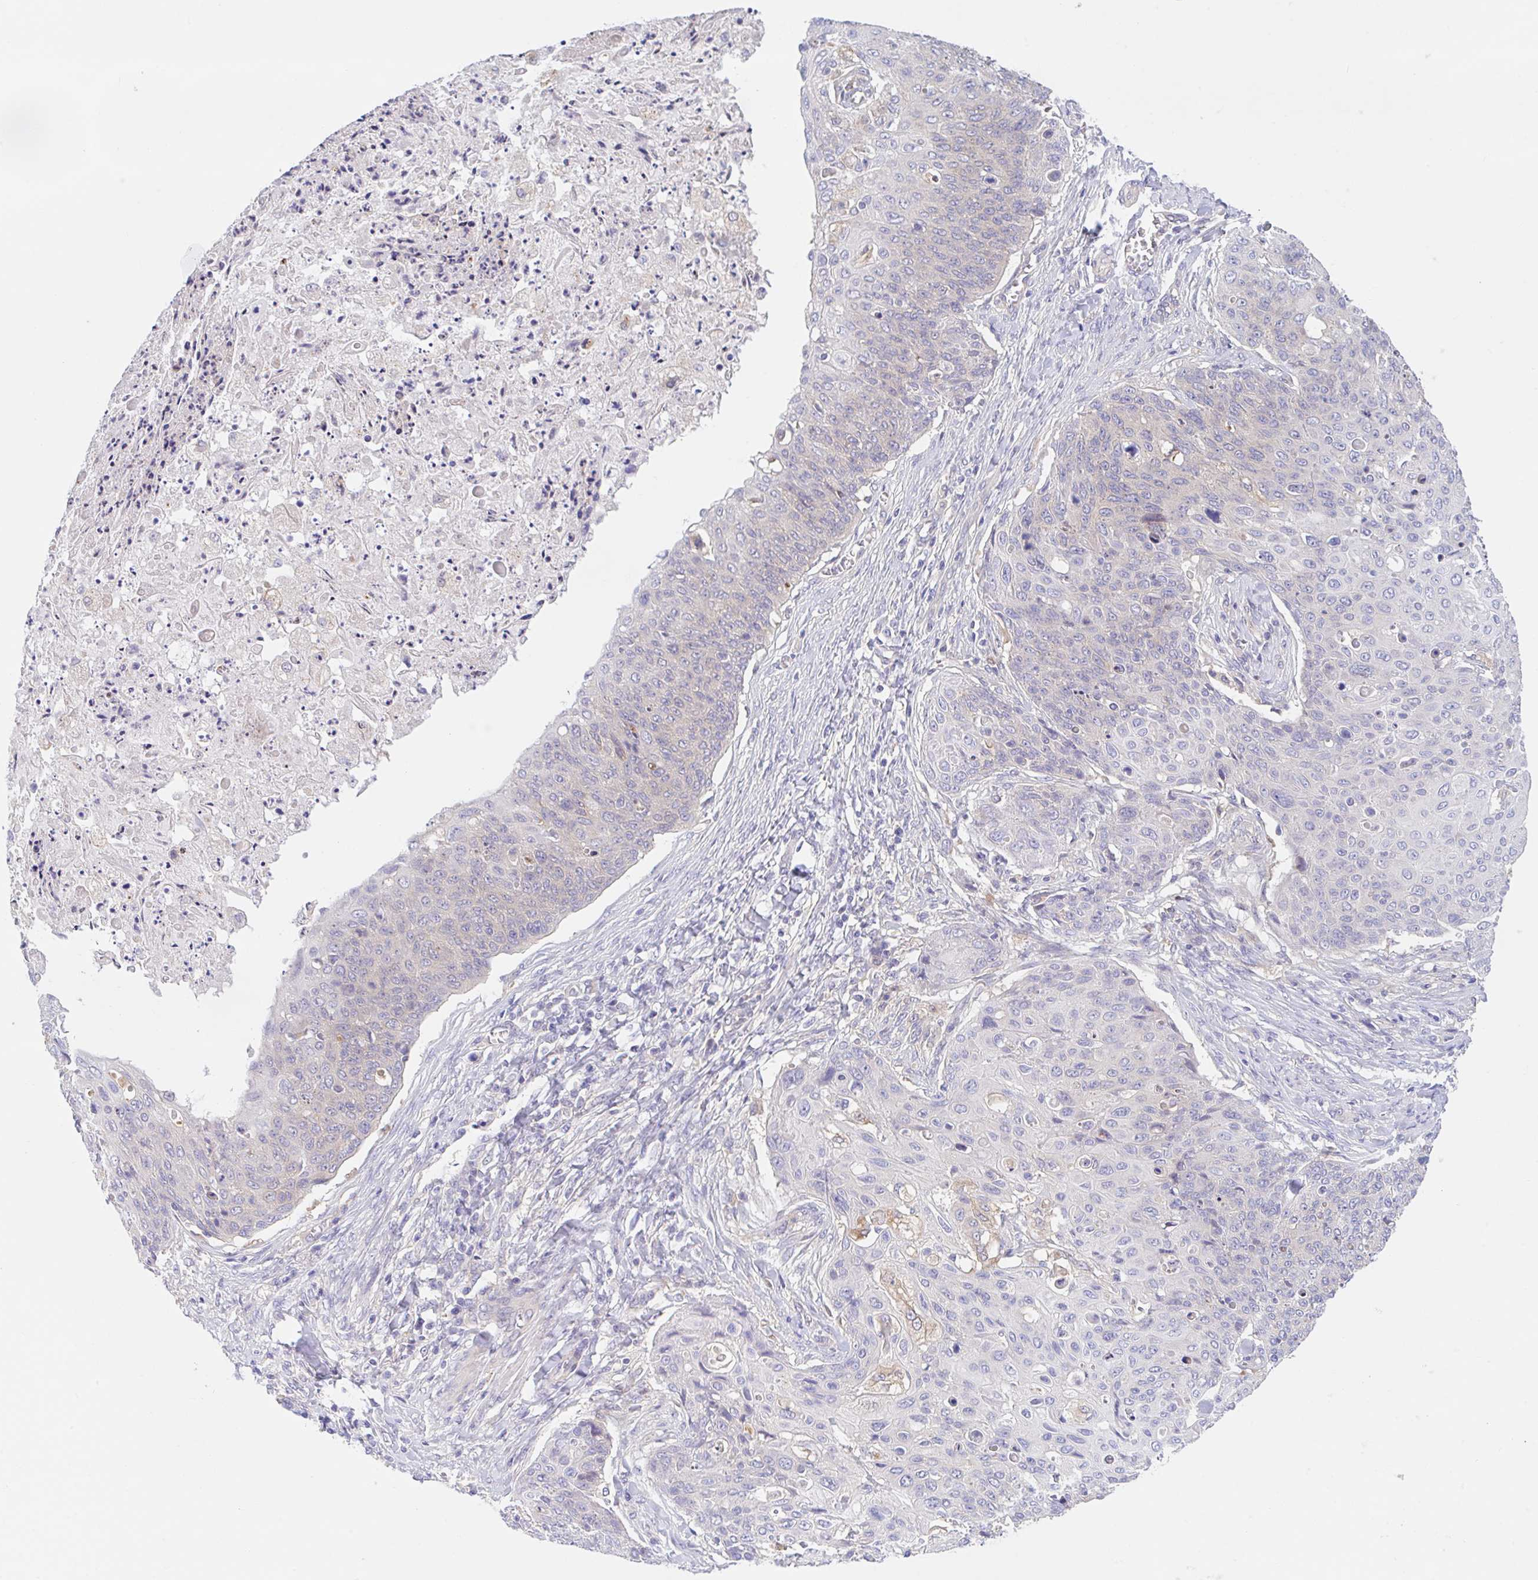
{"staining": {"intensity": "weak", "quantity": "<25%", "location": "cytoplasmic/membranous"}, "tissue": "skin cancer", "cell_type": "Tumor cells", "image_type": "cancer", "snomed": [{"axis": "morphology", "description": "Squamous cell carcinoma, NOS"}, {"axis": "topography", "description": "Skin"}, {"axis": "topography", "description": "Vulva"}], "caption": "Tumor cells are negative for brown protein staining in squamous cell carcinoma (skin). (Stains: DAB (3,3'-diaminobenzidine) immunohistochemistry (IHC) with hematoxylin counter stain, Microscopy: brightfield microscopy at high magnification).", "gene": "TMEM86A", "patient": {"sex": "female", "age": 85}}